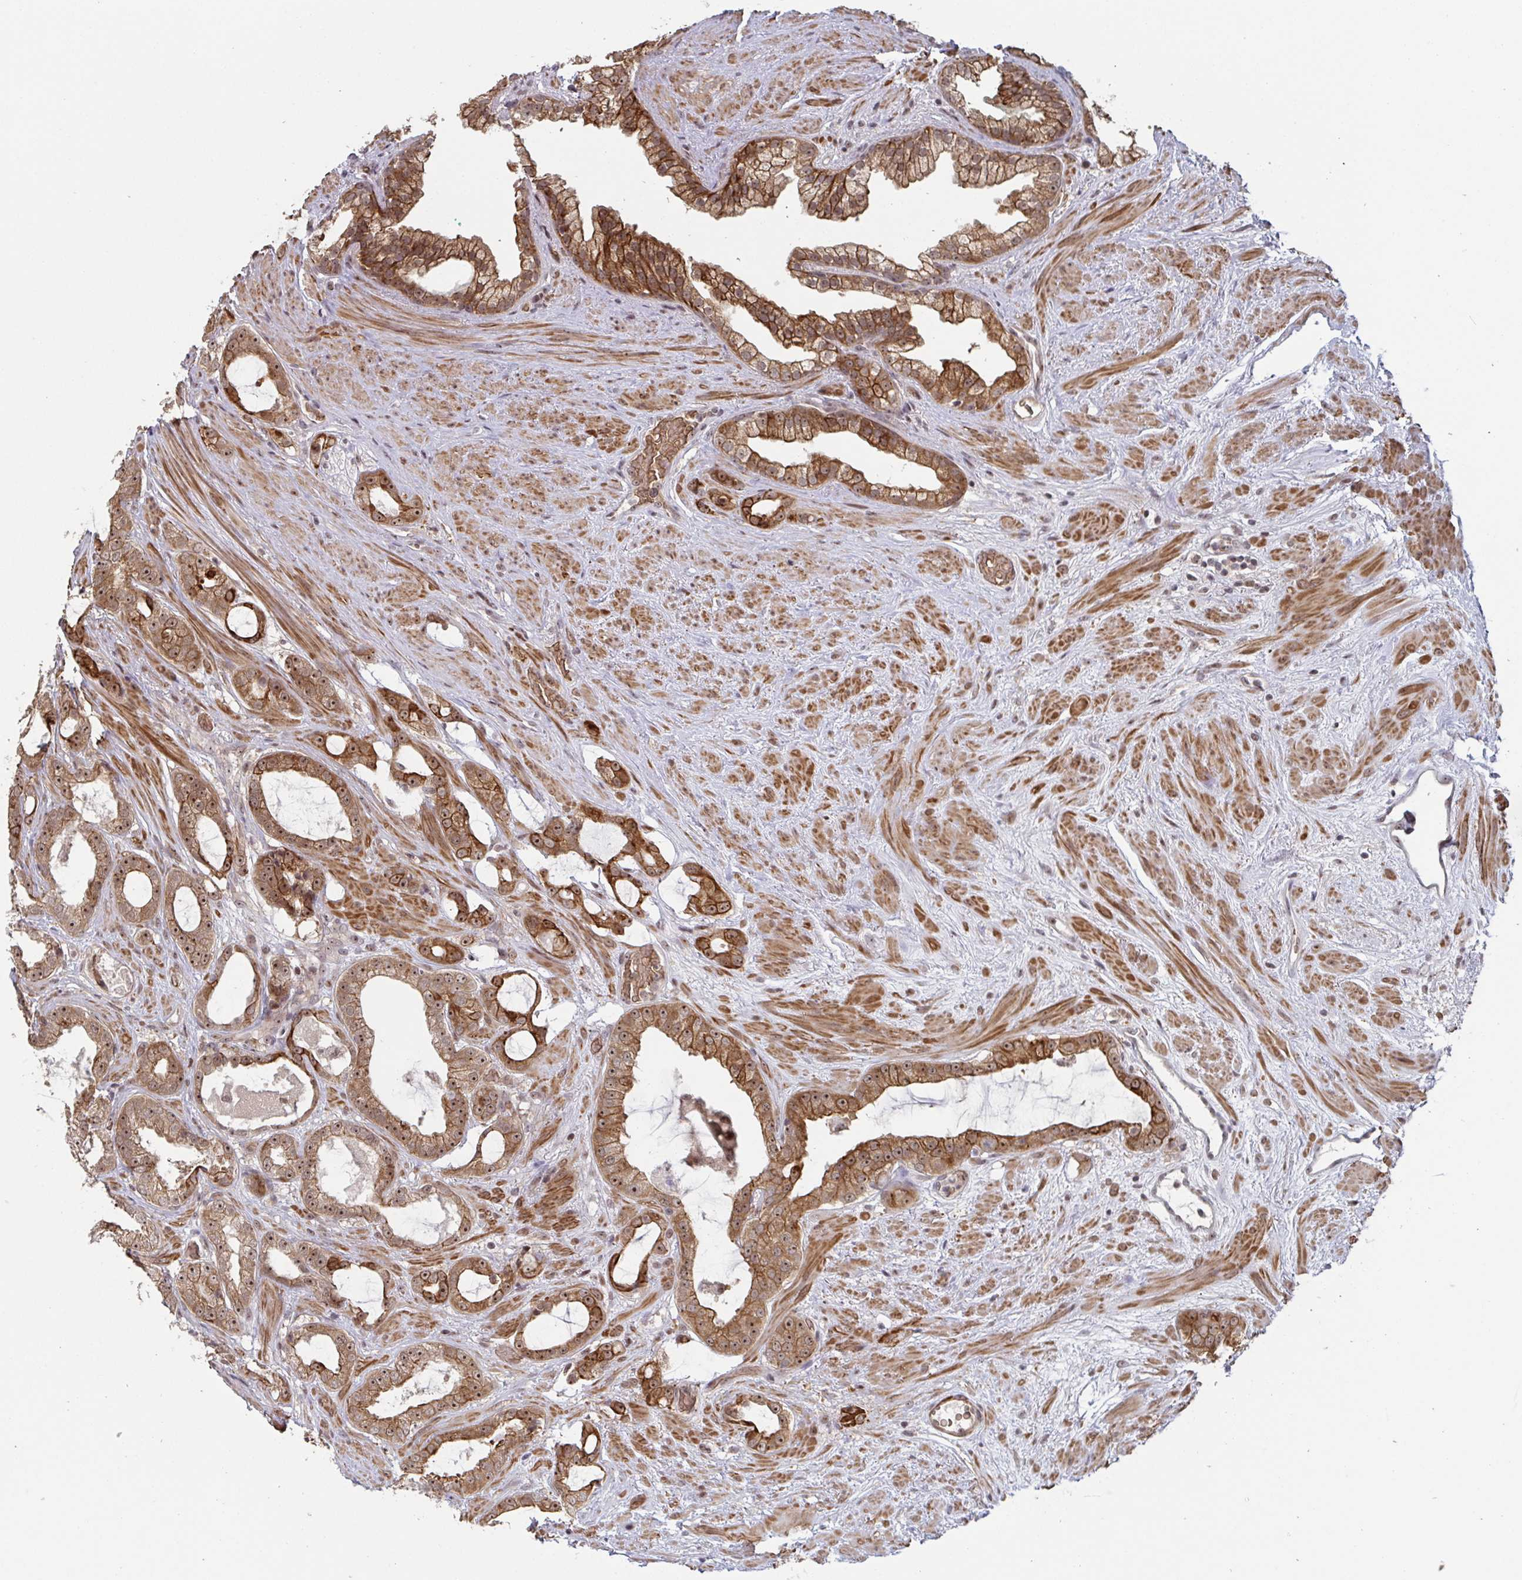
{"staining": {"intensity": "strong", "quantity": ">75%", "location": "cytoplasmic/membranous,nuclear"}, "tissue": "prostate cancer", "cell_type": "Tumor cells", "image_type": "cancer", "snomed": [{"axis": "morphology", "description": "Adenocarcinoma, High grade"}, {"axis": "topography", "description": "Prostate"}], "caption": "Protein staining displays strong cytoplasmic/membranous and nuclear positivity in about >75% of tumor cells in prostate cancer. The protein is stained brown, and the nuclei are stained in blue (DAB IHC with brightfield microscopy, high magnification).", "gene": "NLRP13", "patient": {"sex": "male", "age": 65}}